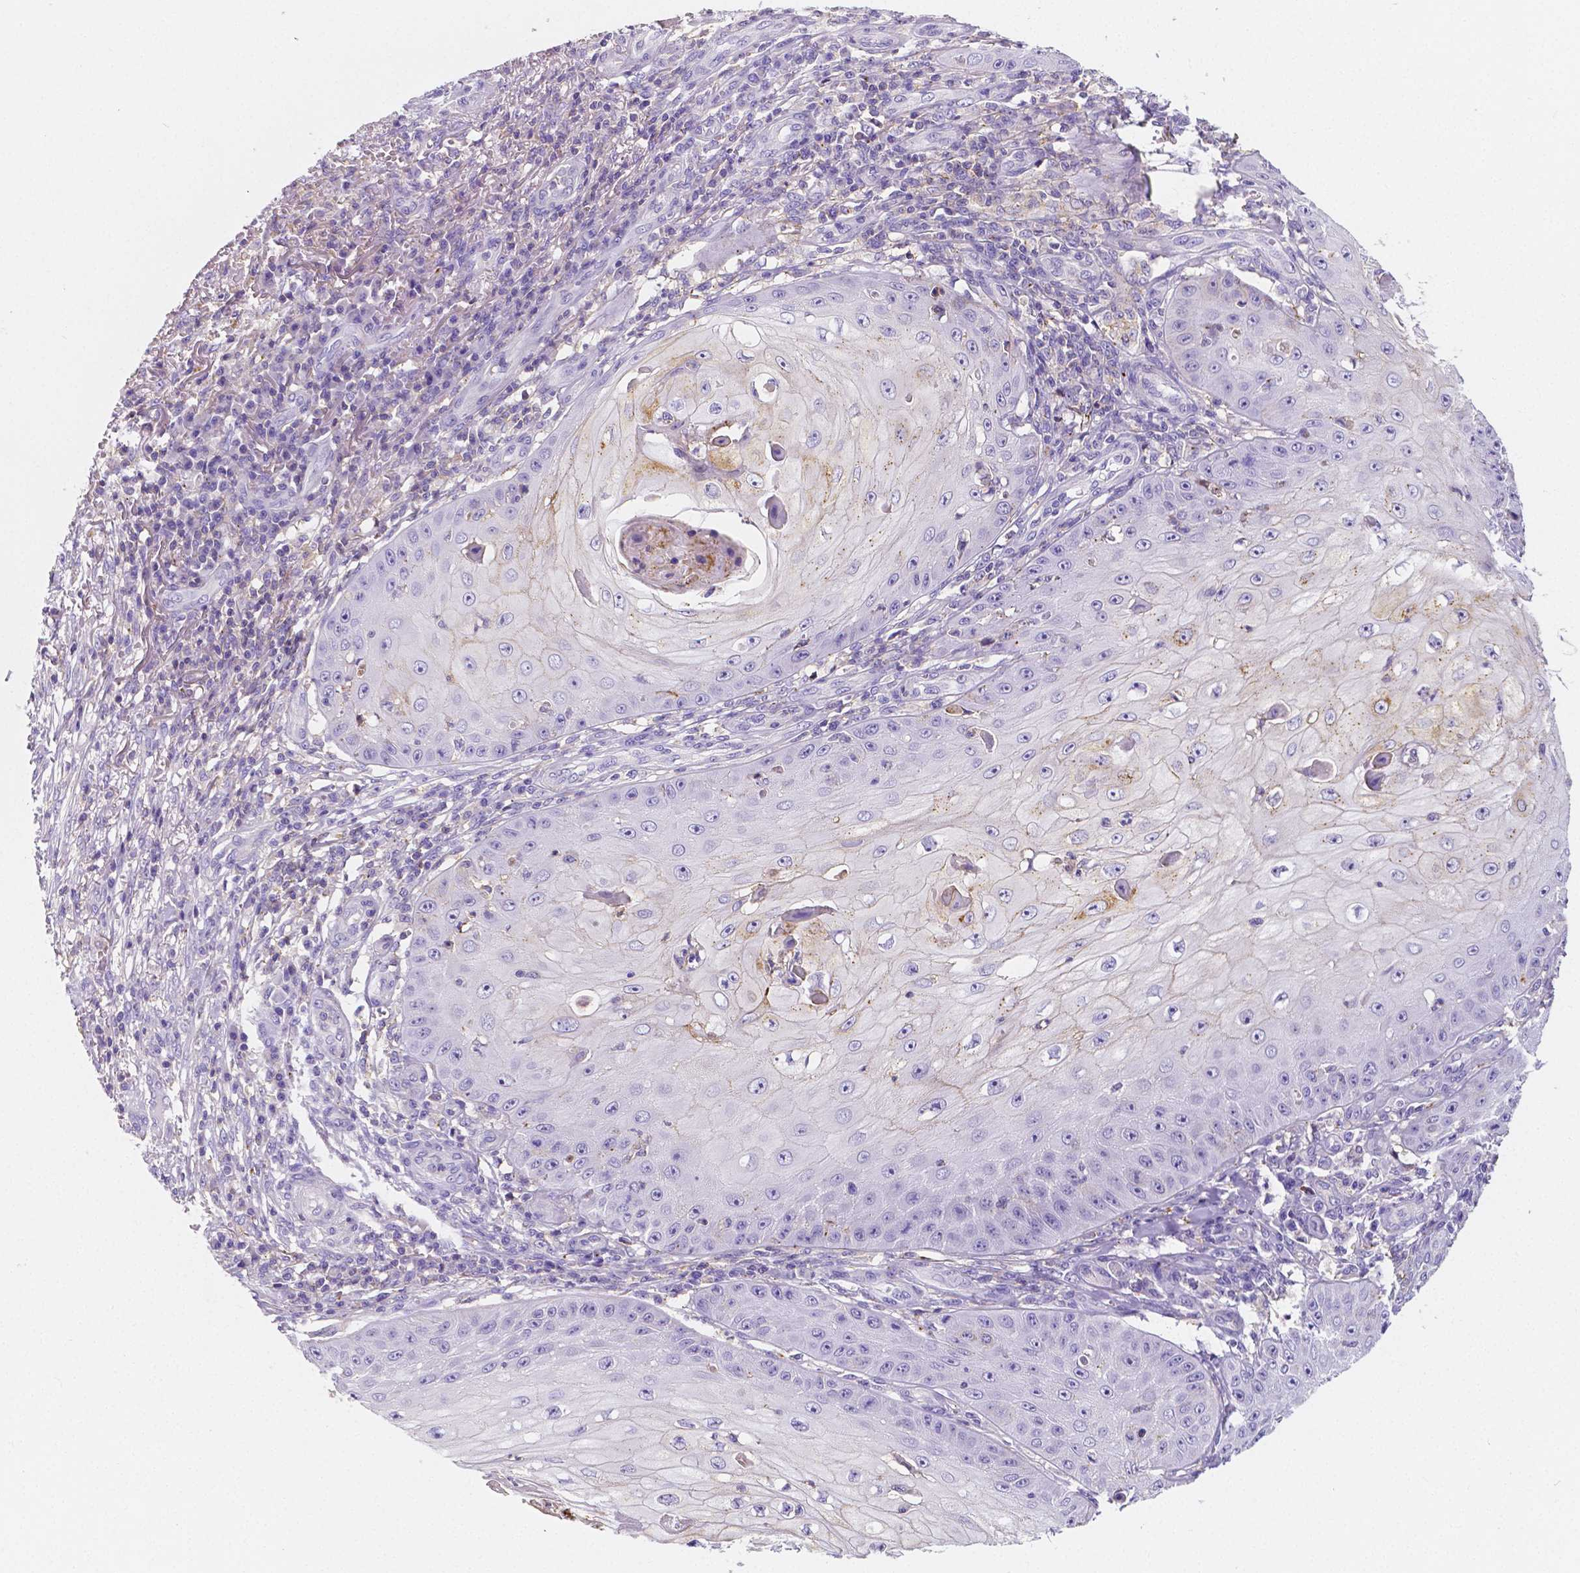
{"staining": {"intensity": "weak", "quantity": "<25%", "location": "cytoplasmic/membranous"}, "tissue": "skin cancer", "cell_type": "Tumor cells", "image_type": "cancer", "snomed": [{"axis": "morphology", "description": "Squamous cell carcinoma, NOS"}, {"axis": "topography", "description": "Skin"}], "caption": "Human skin cancer stained for a protein using IHC demonstrates no expression in tumor cells.", "gene": "GABRD", "patient": {"sex": "male", "age": 70}}